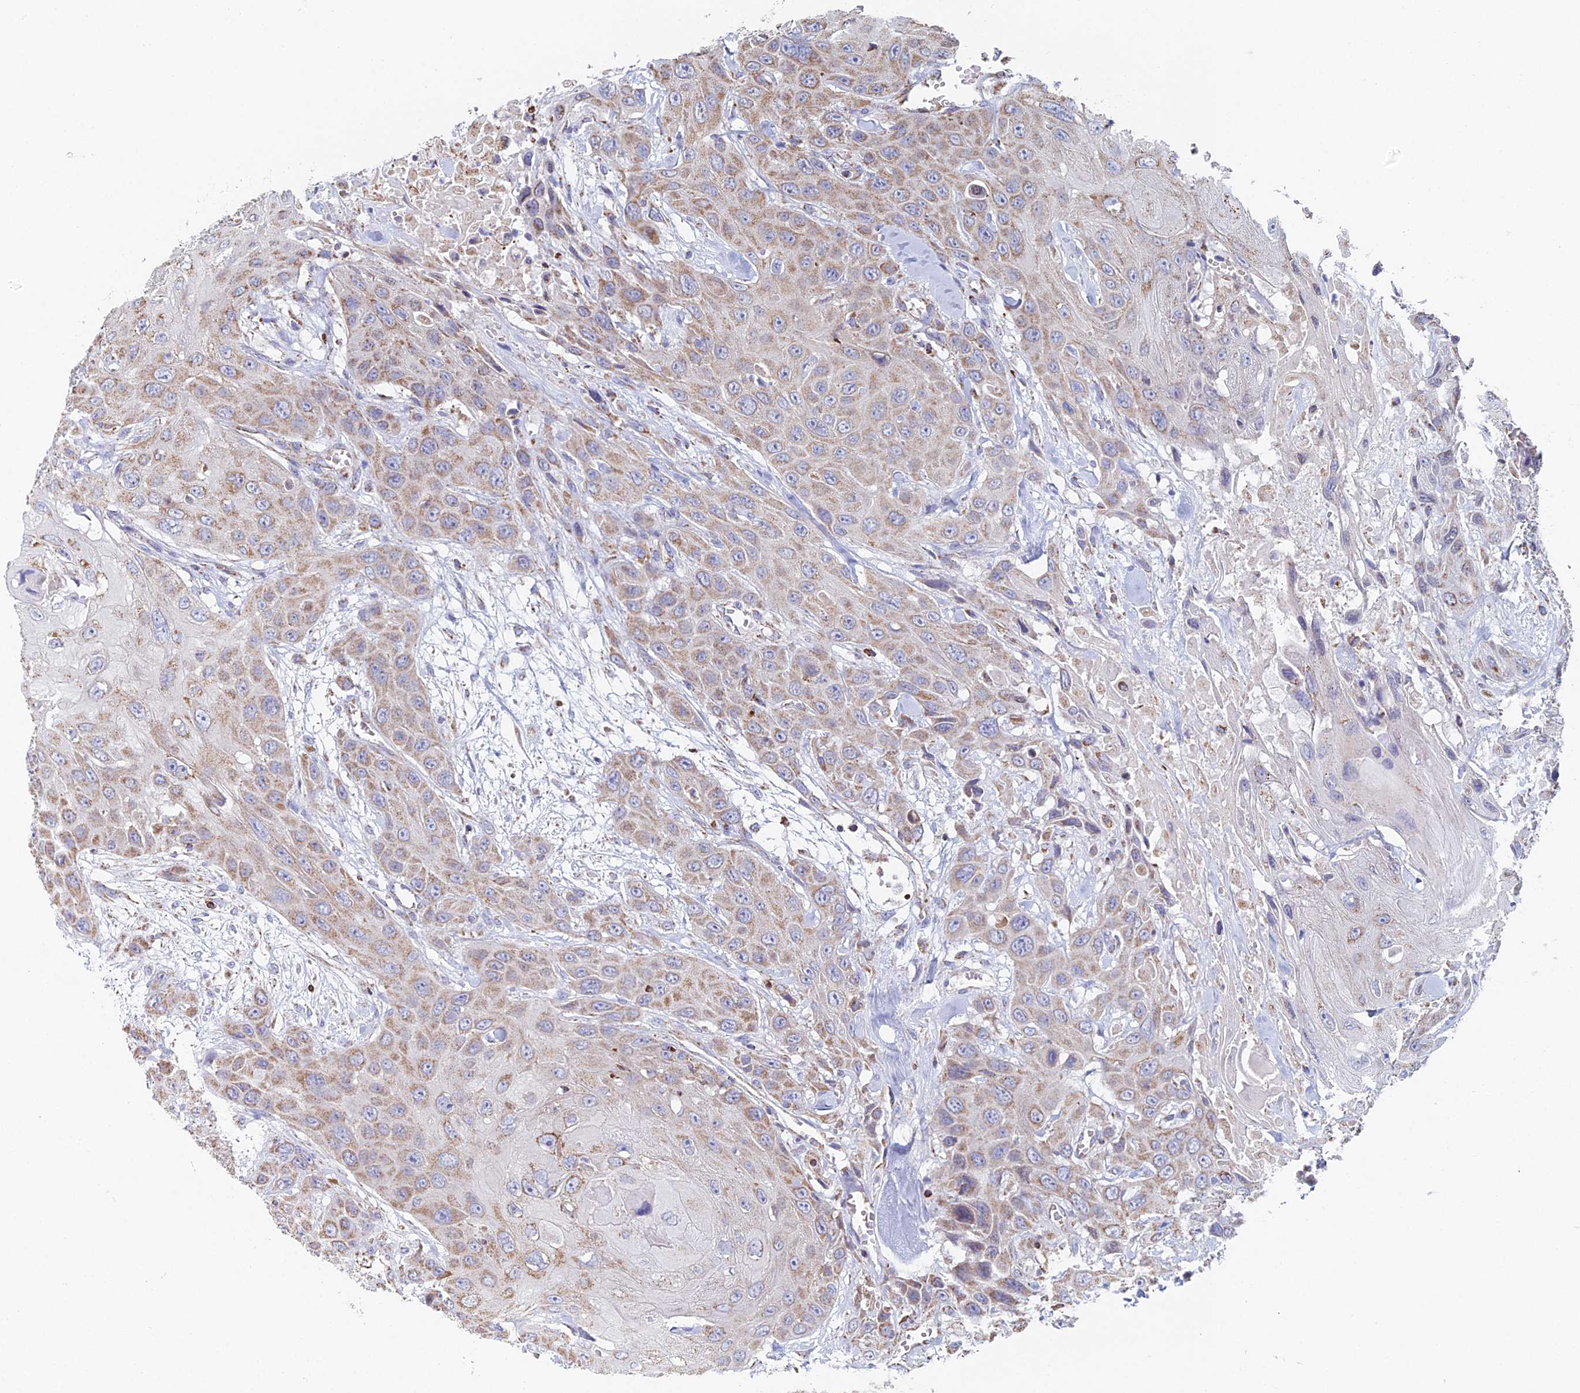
{"staining": {"intensity": "weak", "quantity": ">75%", "location": "cytoplasmic/membranous"}, "tissue": "head and neck cancer", "cell_type": "Tumor cells", "image_type": "cancer", "snomed": [{"axis": "morphology", "description": "Squamous cell carcinoma, NOS"}, {"axis": "topography", "description": "Head-Neck"}], "caption": "A brown stain shows weak cytoplasmic/membranous expression of a protein in human squamous cell carcinoma (head and neck) tumor cells. (brown staining indicates protein expression, while blue staining denotes nuclei).", "gene": "SPOCK2", "patient": {"sex": "male", "age": 81}}